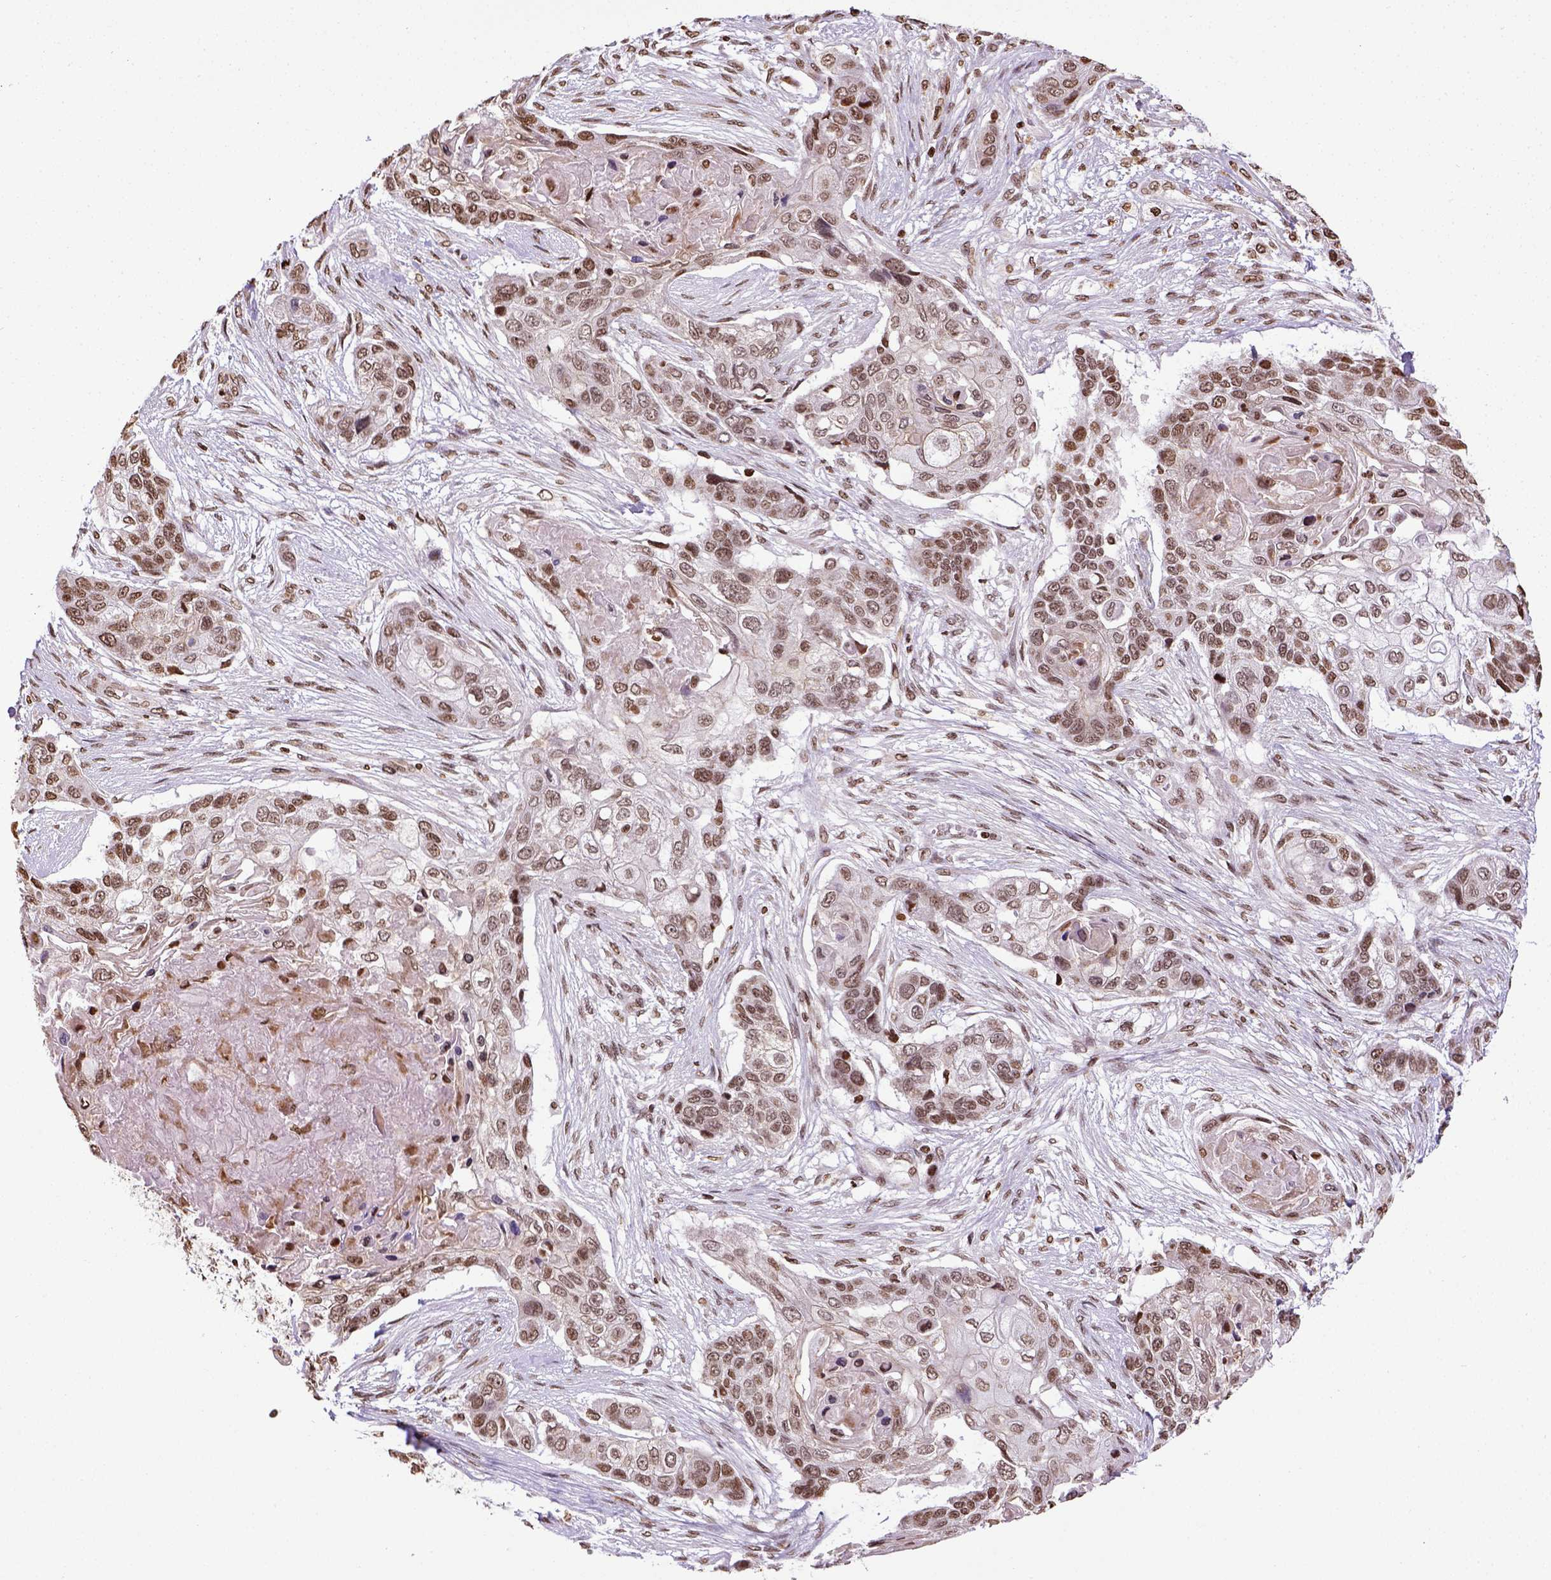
{"staining": {"intensity": "moderate", "quantity": ">75%", "location": "nuclear"}, "tissue": "lung cancer", "cell_type": "Tumor cells", "image_type": "cancer", "snomed": [{"axis": "morphology", "description": "Squamous cell carcinoma, NOS"}, {"axis": "topography", "description": "Lung"}], "caption": "DAB immunohistochemical staining of lung cancer (squamous cell carcinoma) demonstrates moderate nuclear protein staining in about >75% of tumor cells.", "gene": "ZNF75D", "patient": {"sex": "male", "age": 69}}